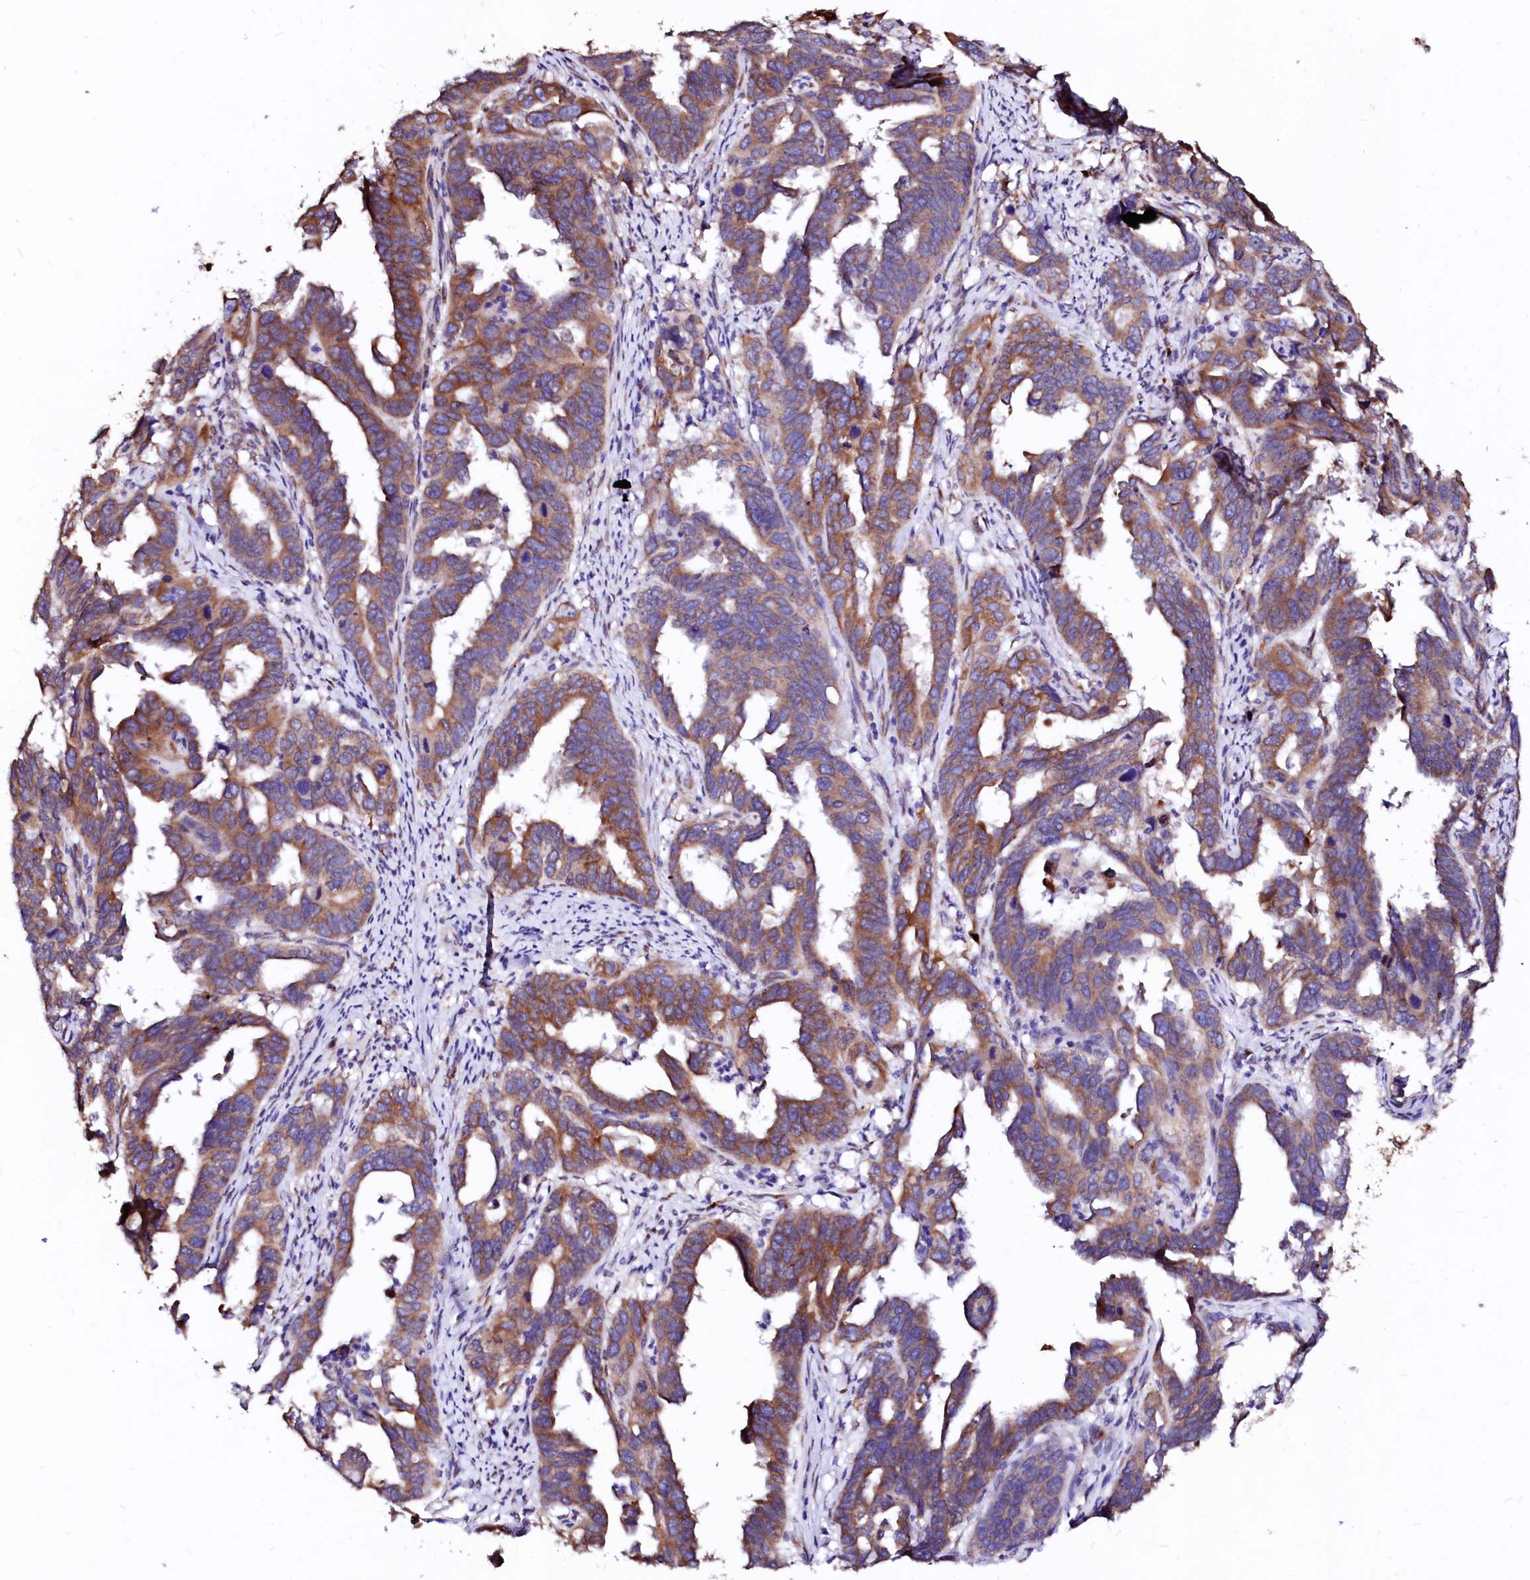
{"staining": {"intensity": "strong", "quantity": ">75%", "location": "cytoplasmic/membranous"}, "tissue": "endometrial cancer", "cell_type": "Tumor cells", "image_type": "cancer", "snomed": [{"axis": "morphology", "description": "Adenocarcinoma, NOS"}, {"axis": "topography", "description": "Endometrium"}], "caption": "Brown immunohistochemical staining in endometrial adenocarcinoma demonstrates strong cytoplasmic/membranous staining in approximately >75% of tumor cells. (brown staining indicates protein expression, while blue staining denotes nuclei).", "gene": "LMAN1", "patient": {"sex": "female", "age": 65}}